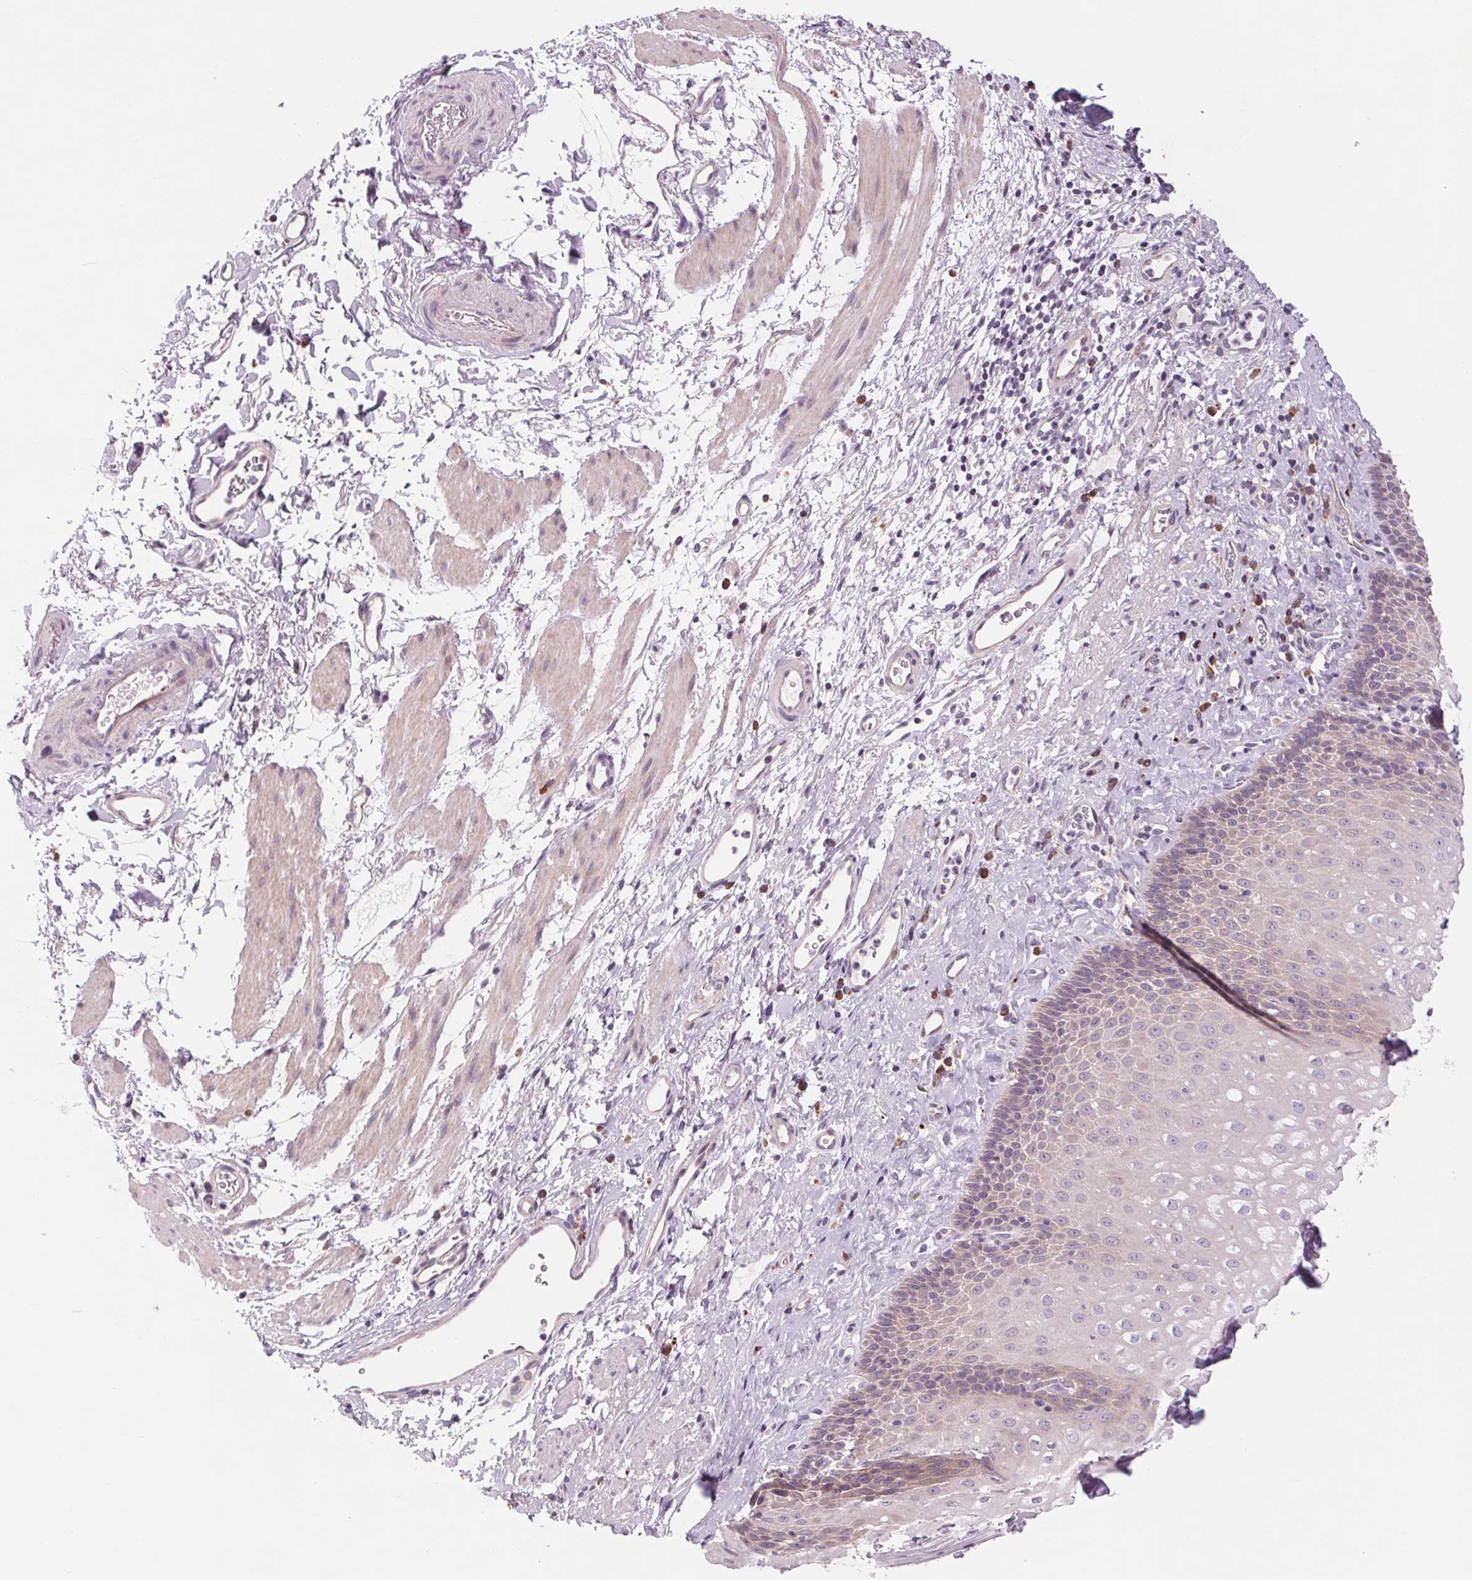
{"staining": {"intensity": "weak", "quantity": "<25%", "location": "cytoplasmic/membranous"}, "tissue": "esophagus", "cell_type": "Squamous epithelial cells", "image_type": "normal", "snomed": [{"axis": "morphology", "description": "Normal tissue, NOS"}, {"axis": "topography", "description": "Esophagus"}], "caption": "DAB immunohistochemical staining of normal esophagus reveals no significant staining in squamous epithelial cells. (DAB immunohistochemistry, high magnification).", "gene": "SAMD5", "patient": {"sex": "female", "age": 68}}